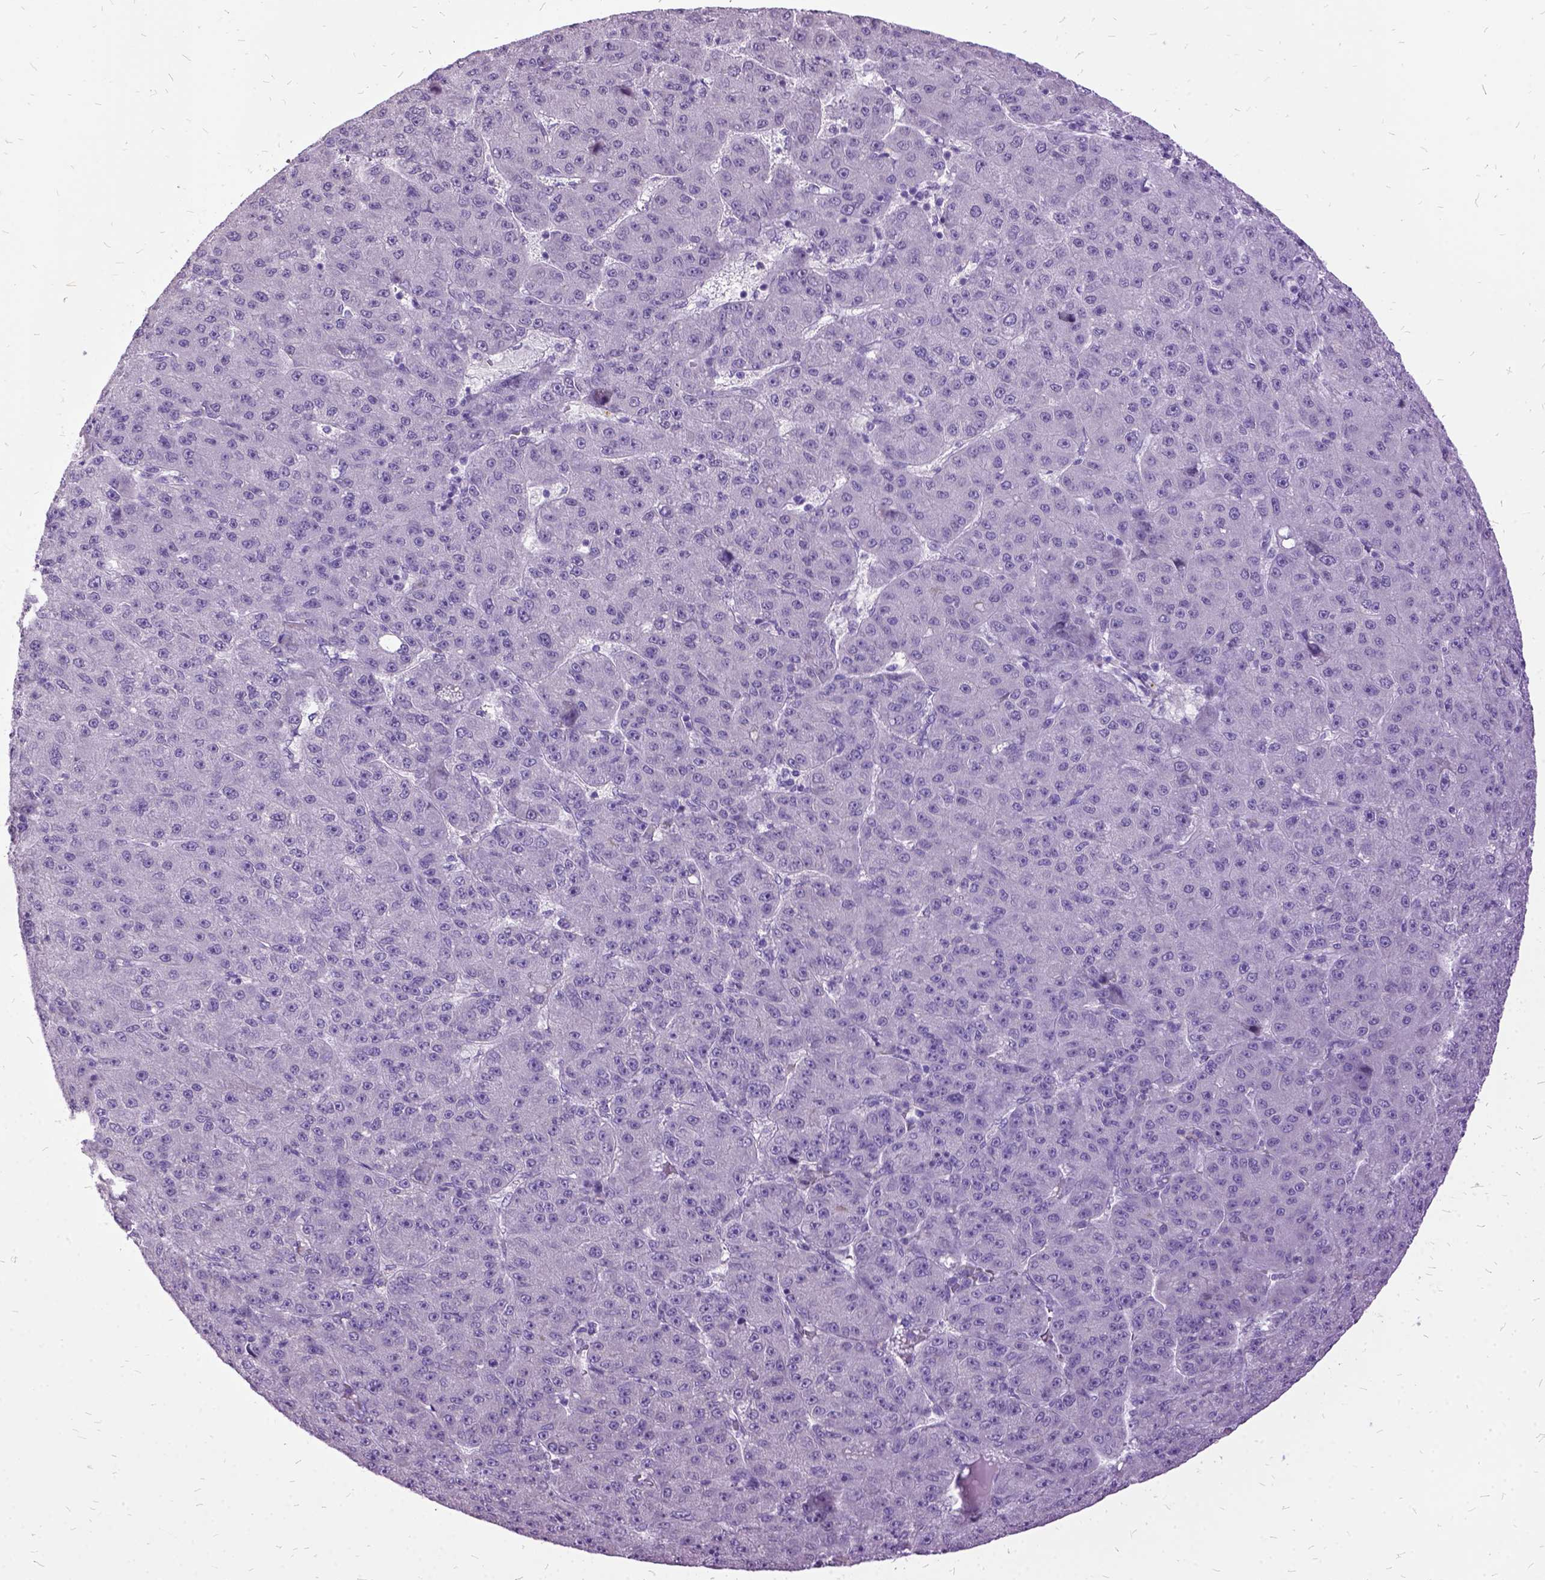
{"staining": {"intensity": "negative", "quantity": "none", "location": "none"}, "tissue": "liver cancer", "cell_type": "Tumor cells", "image_type": "cancer", "snomed": [{"axis": "morphology", "description": "Carcinoma, Hepatocellular, NOS"}, {"axis": "topography", "description": "Liver"}], "caption": "The histopathology image displays no staining of tumor cells in liver hepatocellular carcinoma.", "gene": "MME", "patient": {"sex": "male", "age": 67}}